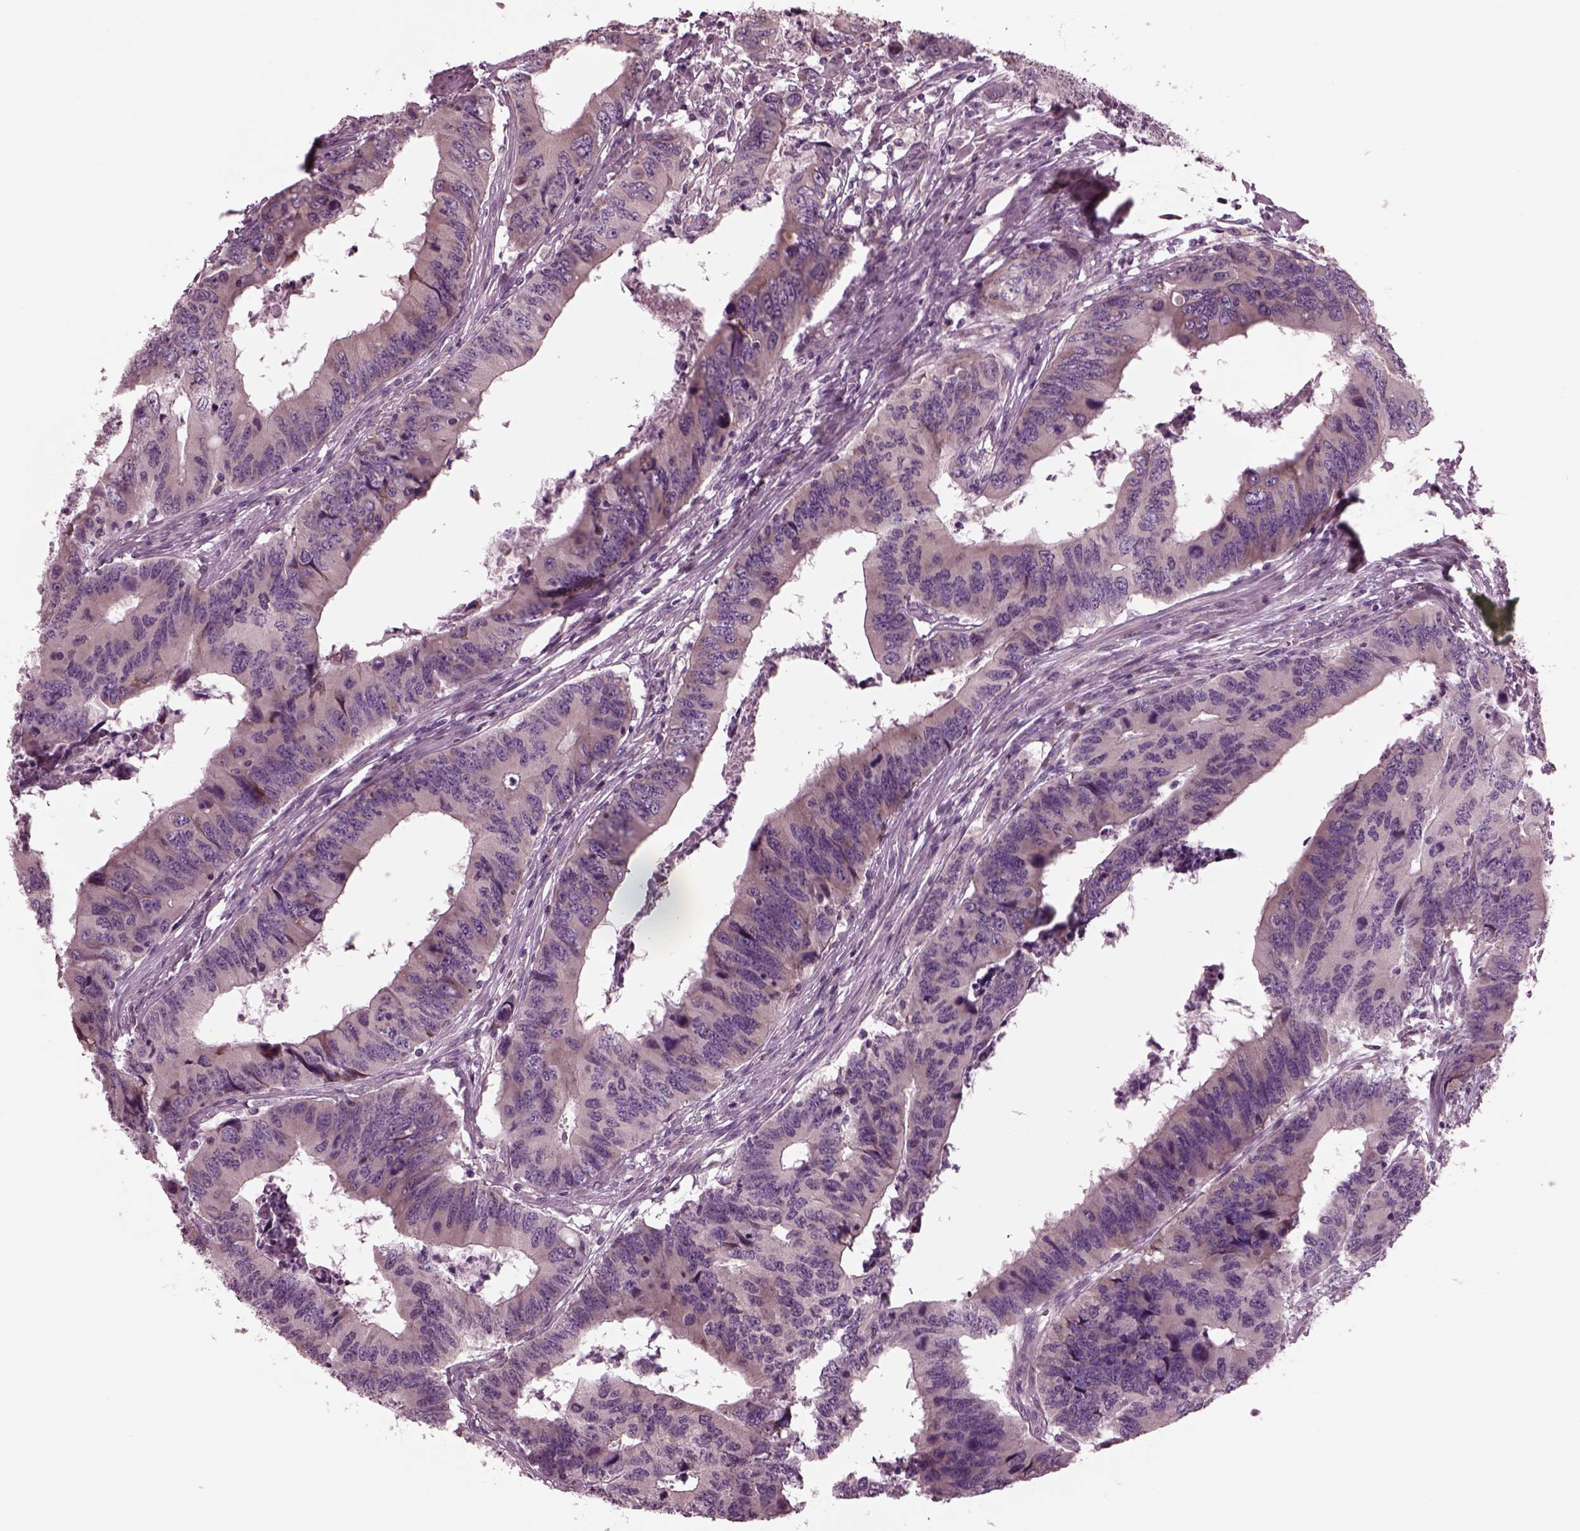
{"staining": {"intensity": "weak", "quantity": "<25%", "location": "cytoplasmic/membranous"}, "tissue": "colorectal cancer", "cell_type": "Tumor cells", "image_type": "cancer", "snomed": [{"axis": "morphology", "description": "Adenocarcinoma, NOS"}, {"axis": "topography", "description": "Colon"}], "caption": "Image shows no protein staining in tumor cells of colorectal adenocarcinoma tissue. The staining was performed using DAB to visualize the protein expression in brown, while the nuclei were stained in blue with hematoxylin (Magnification: 20x).", "gene": "AP4M1", "patient": {"sex": "male", "age": 53}}